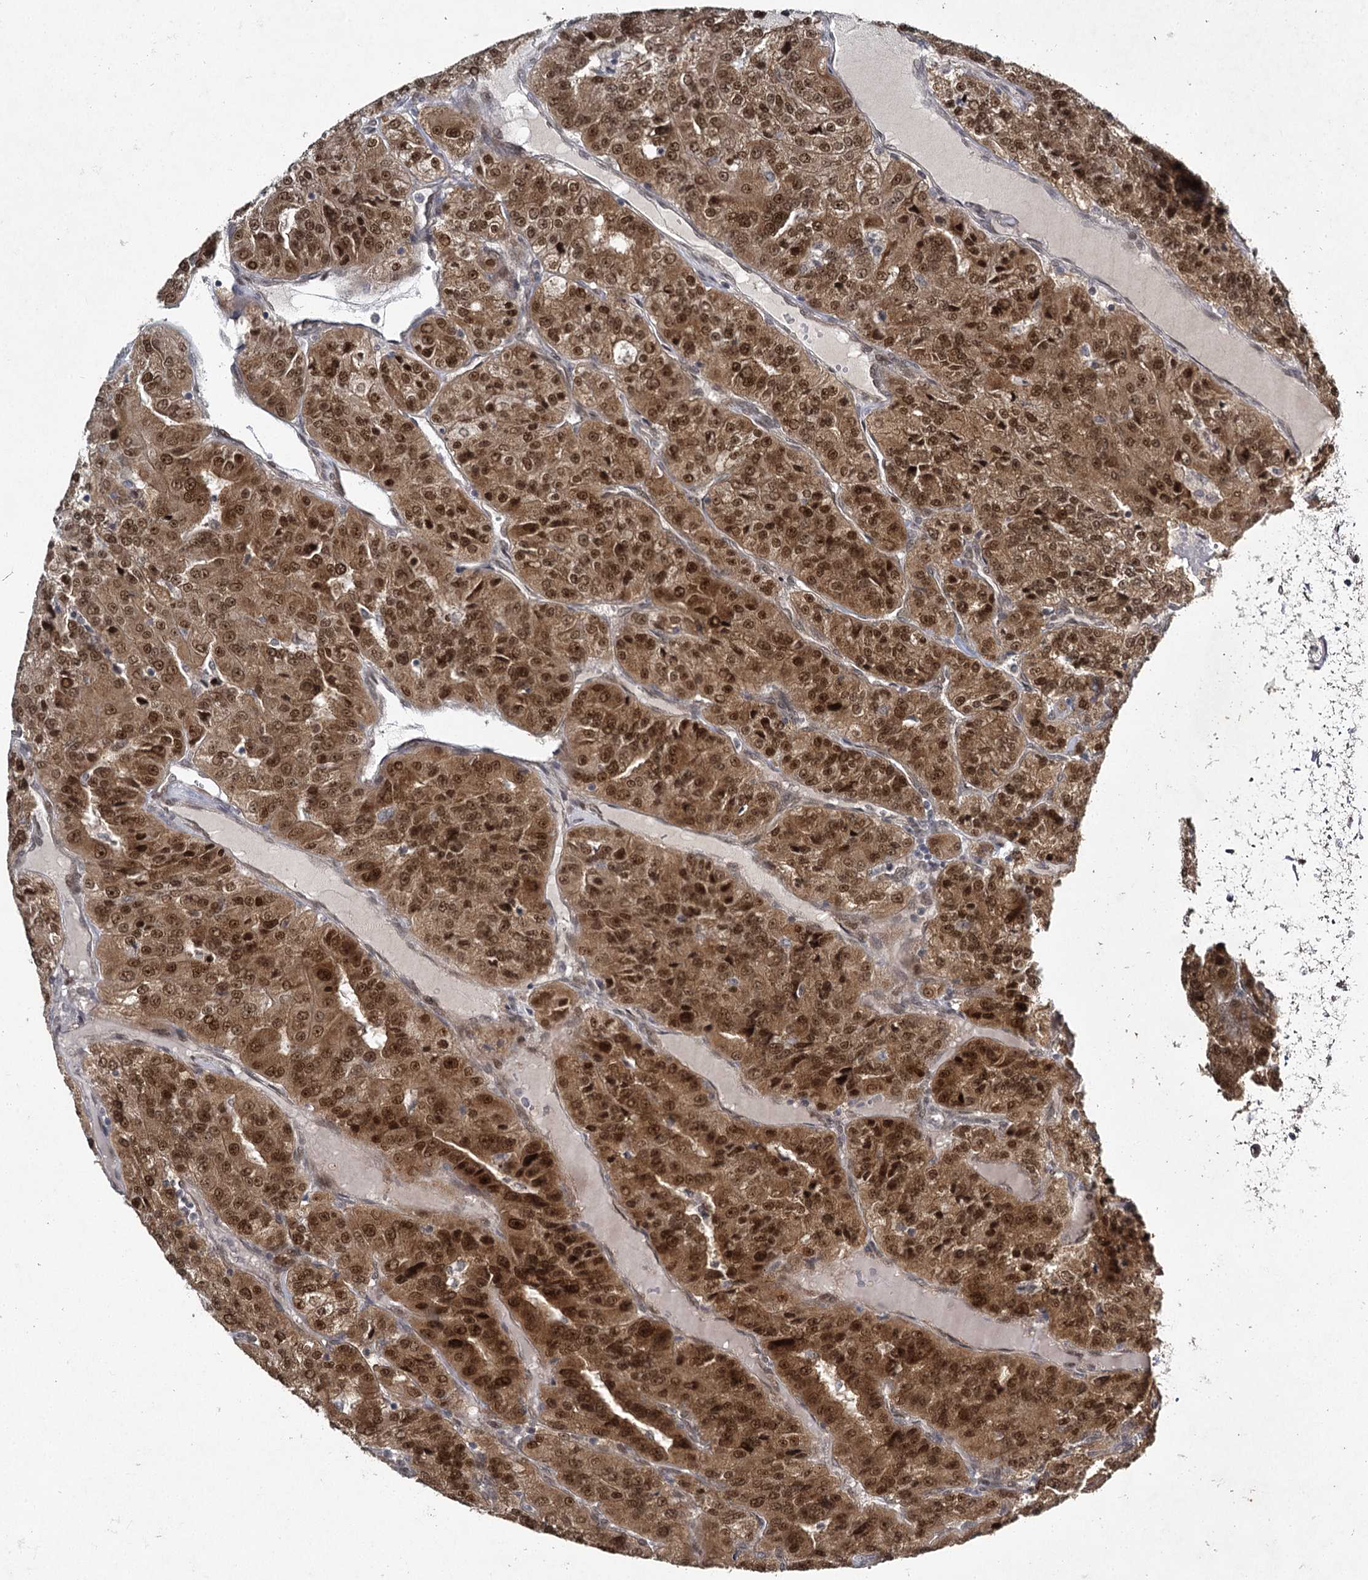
{"staining": {"intensity": "strong", "quantity": ">75%", "location": "cytoplasmic/membranous,nuclear"}, "tissue": "renal cancer", "cell_type": "Tumor cells", "image_type": "cancer", "snomed": [{"axis": "morphology", "description": "Adenocarcinoma, NOS"}, {"axis": "topography", "description": "Kidney"}], "caption": "Approximately >75% of tumor cells in human adenocarcinoma (renal) exhibit strong cytoplasmic/membranous and nuclear protein positivity as visualized by brown immunohistochemical staining.", "gene": "DCUN1D4", "patient": {"sex": "female", "age": 63}}